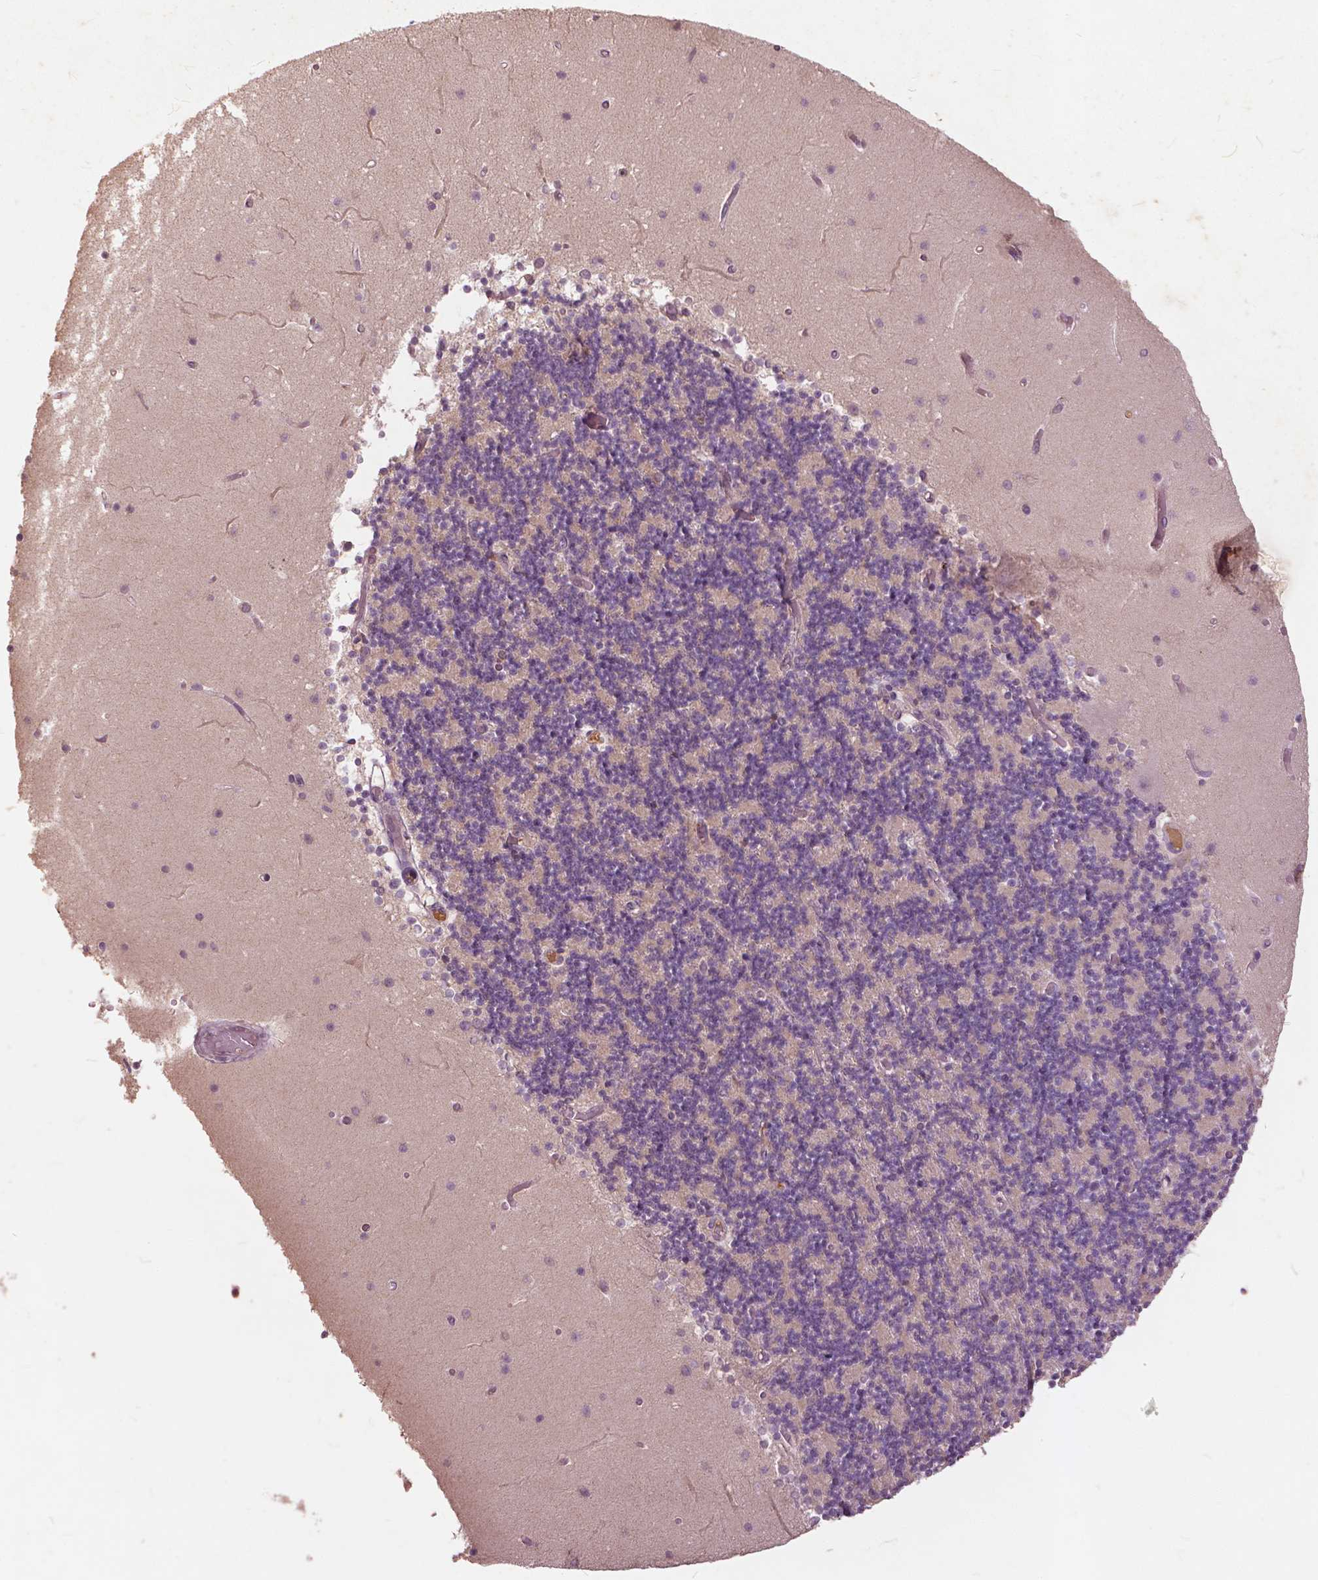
{"staining": {"intensity": "negative", "quantity": "none", "location": "none"}, "tissue": "cerebellum", "cell_type": "Cells in granular layer", "image_type": "normal", "snomed": [{"axis": "morphology", "description": "Normal tissue, NOS"}, {"axis": "topography", "description": "Cerebellum"}], "caption": "This histopathology image is of benign cerebellum stained with immunohistochemistry (IHC) to label a protein in brown with the nuclei are counter-stained blue. There is no expression in cells in granular layer.", "gene": "ANGPTL4", "patient": {"sex": "female", "age": 28}}